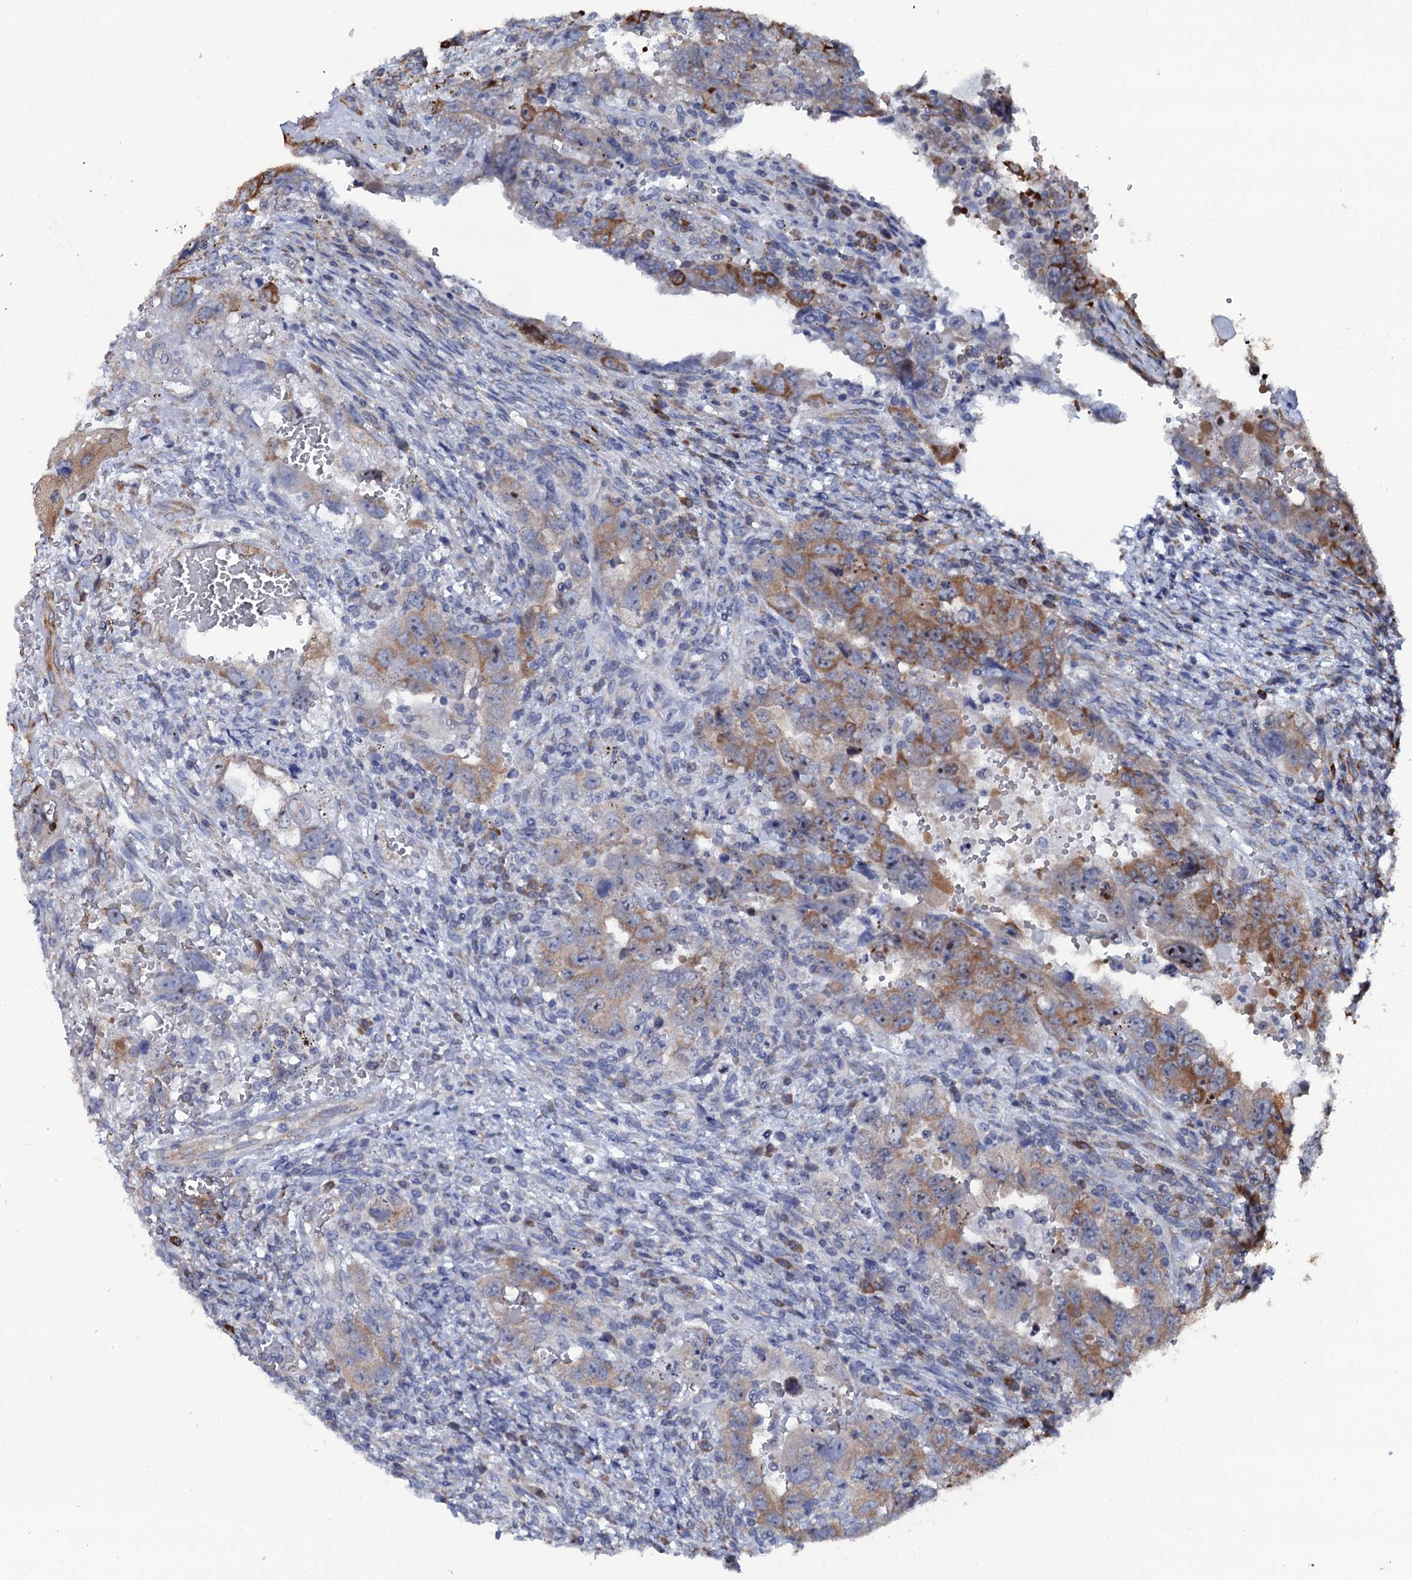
{"staining": {"intensity": "moderate", "quantity": "25%-75%", "location": "cytoplasmic/membranous"}, "tissue": "testis cancer", "cell_type": "Tumor cells", "image_type": "cancer", "snomed": [{"axis": "morphology", "description": "Carcinoma, Embryonal, NOS"}, {"axis": "topography", "description": "Testis"}], "caption": "Testis embryonal carcinoma tissue shows moderate cytoplasmic/membranous staining in approximately 25%-75% of tumor cells, visualized by immunohistochemistry.", "gene": "SPTY2D1", "patient": {"sex": "male", "age": 26}}